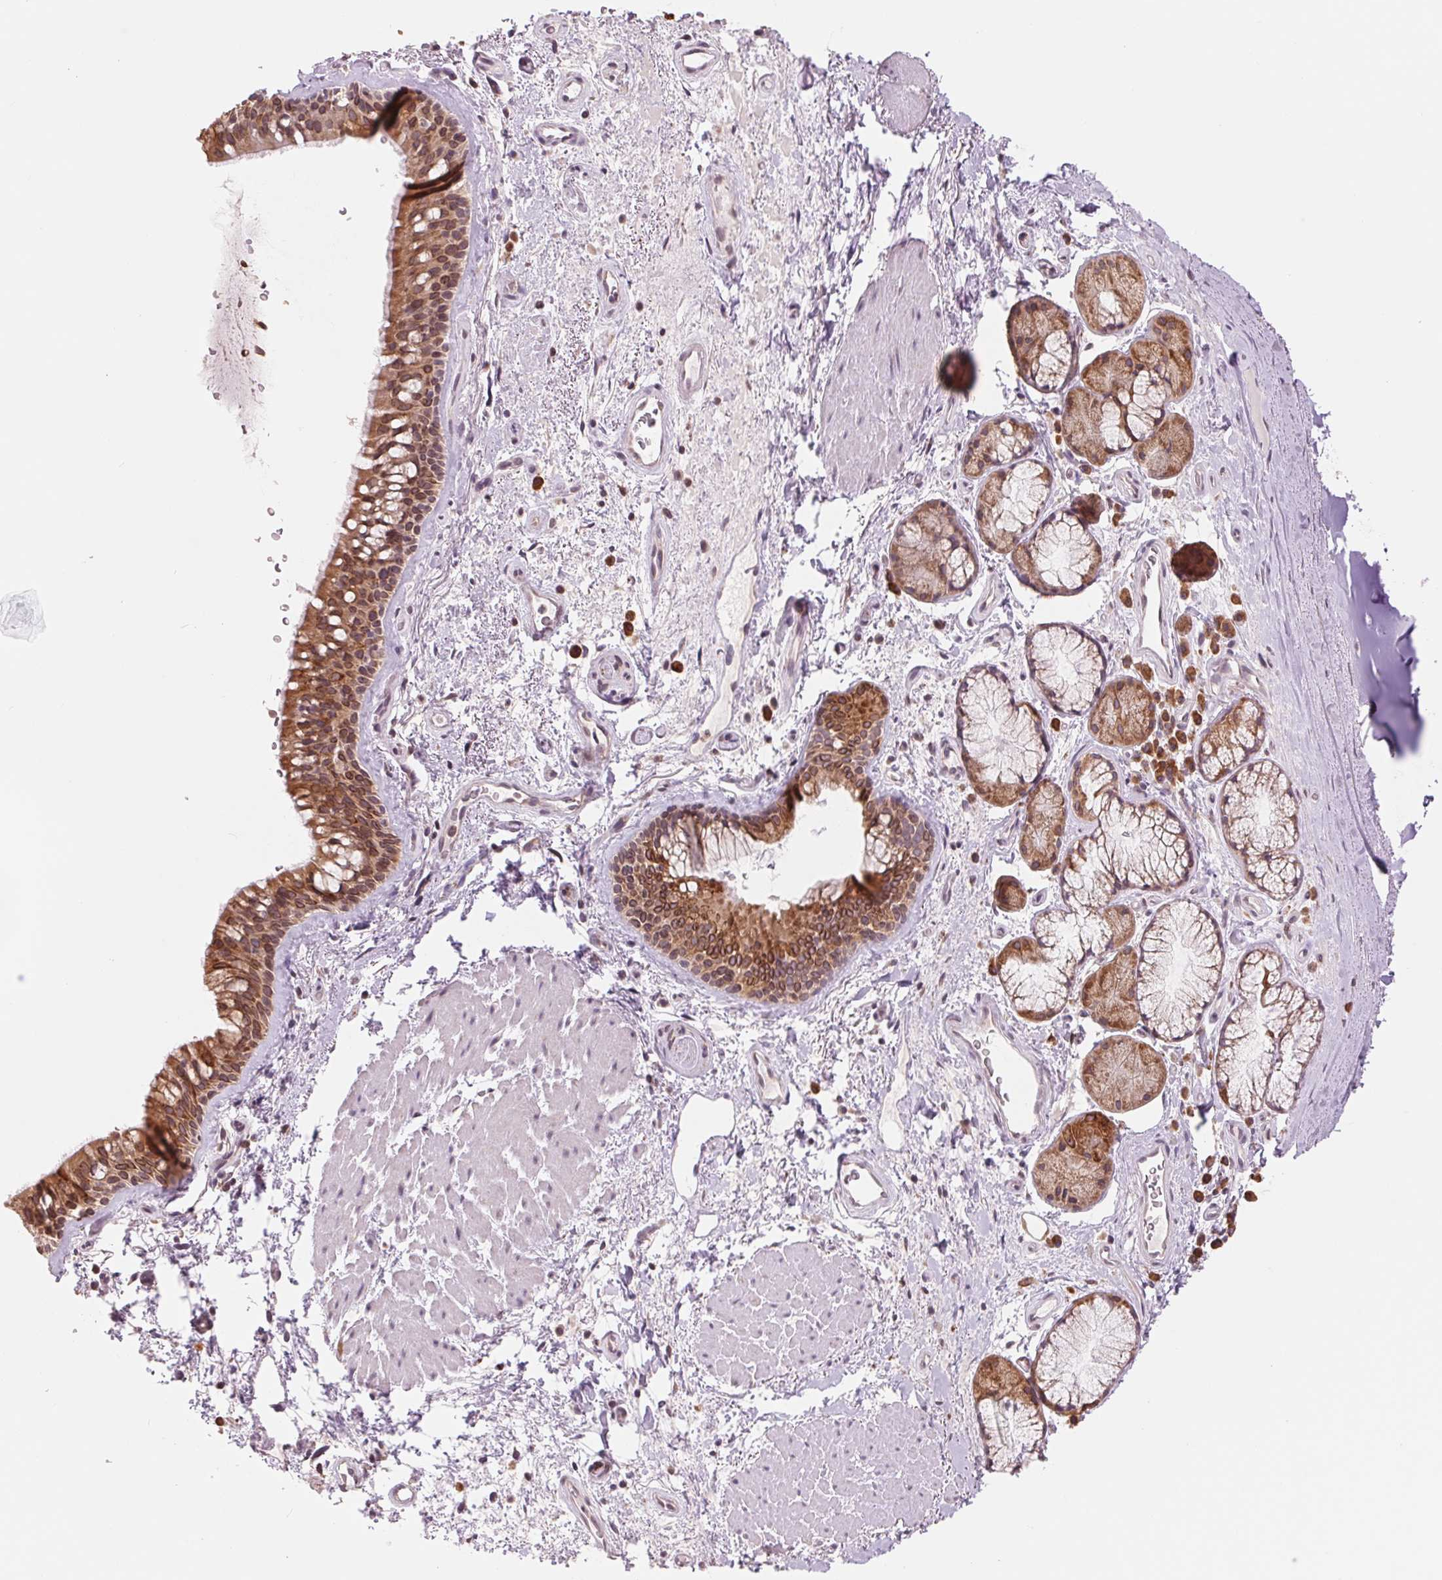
{"staining": {"intensity": "moderate", "quantity": ">75%", "location": "cytoplasmic/membranous"}, "tissue": "bronchus", "cell_type": "Respiratory epithelial cells", "image_type": "normal", "snomed": [{"axis": "morphology", "description": "Normal tissue, NOS"}, {"axis": "topography", "description": "Bronchus"}], "caption": "Respiratory epithelial cells show medium levels of moderate cytoplasmic/membranous expression in about >75% of cells in benign bronchus. The protein of interest is shown in brown color, while the nuclei are stained blue.", "gene": "TECR", "patient": {"sex": "male", "age": 48}}